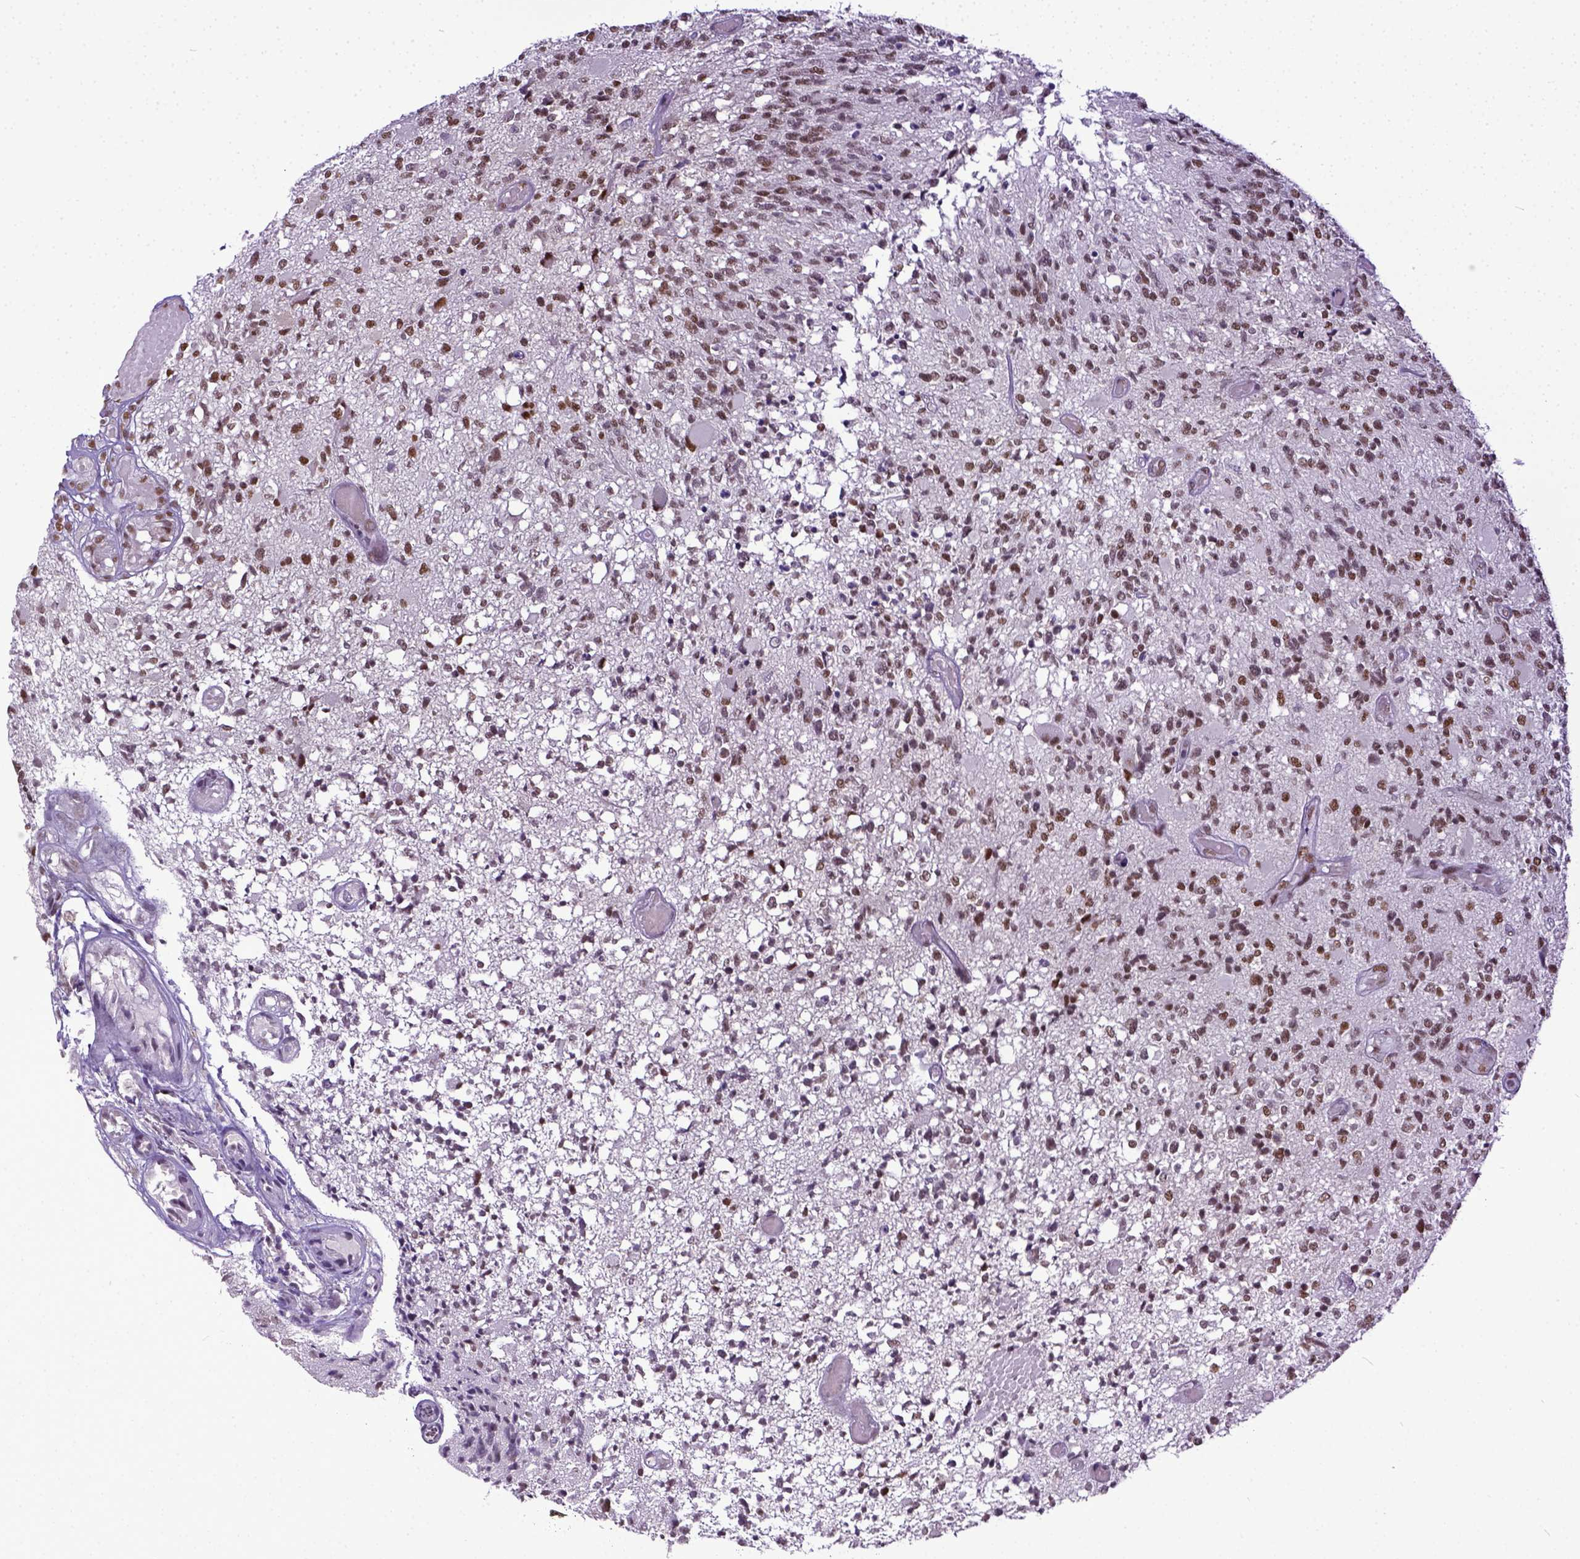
{"staining": {"intensity": "moderate", "quantity": ">75%", "location": "nuclear"}, "tissue": "glioma", "cell_type": "Tumor cells", "image_type": "cancer", "snomed": [{"axis": "morphology", "description": "Glioma, malignant, High grade"}, {"axis": "topography", "description": "Brain"}], "caption": "Moderate nuclear protein staining is present in approximately >75% of tumor cells in malignant glioma (high-grade). (Stains: DAB (3,3'-diaminobenzidine) in brown, nuclei in blue, Microscopy: brightfield microscopy at high magnification).", "gene": "ERCC1", "patient": {"sex": "female", "age": 63}}